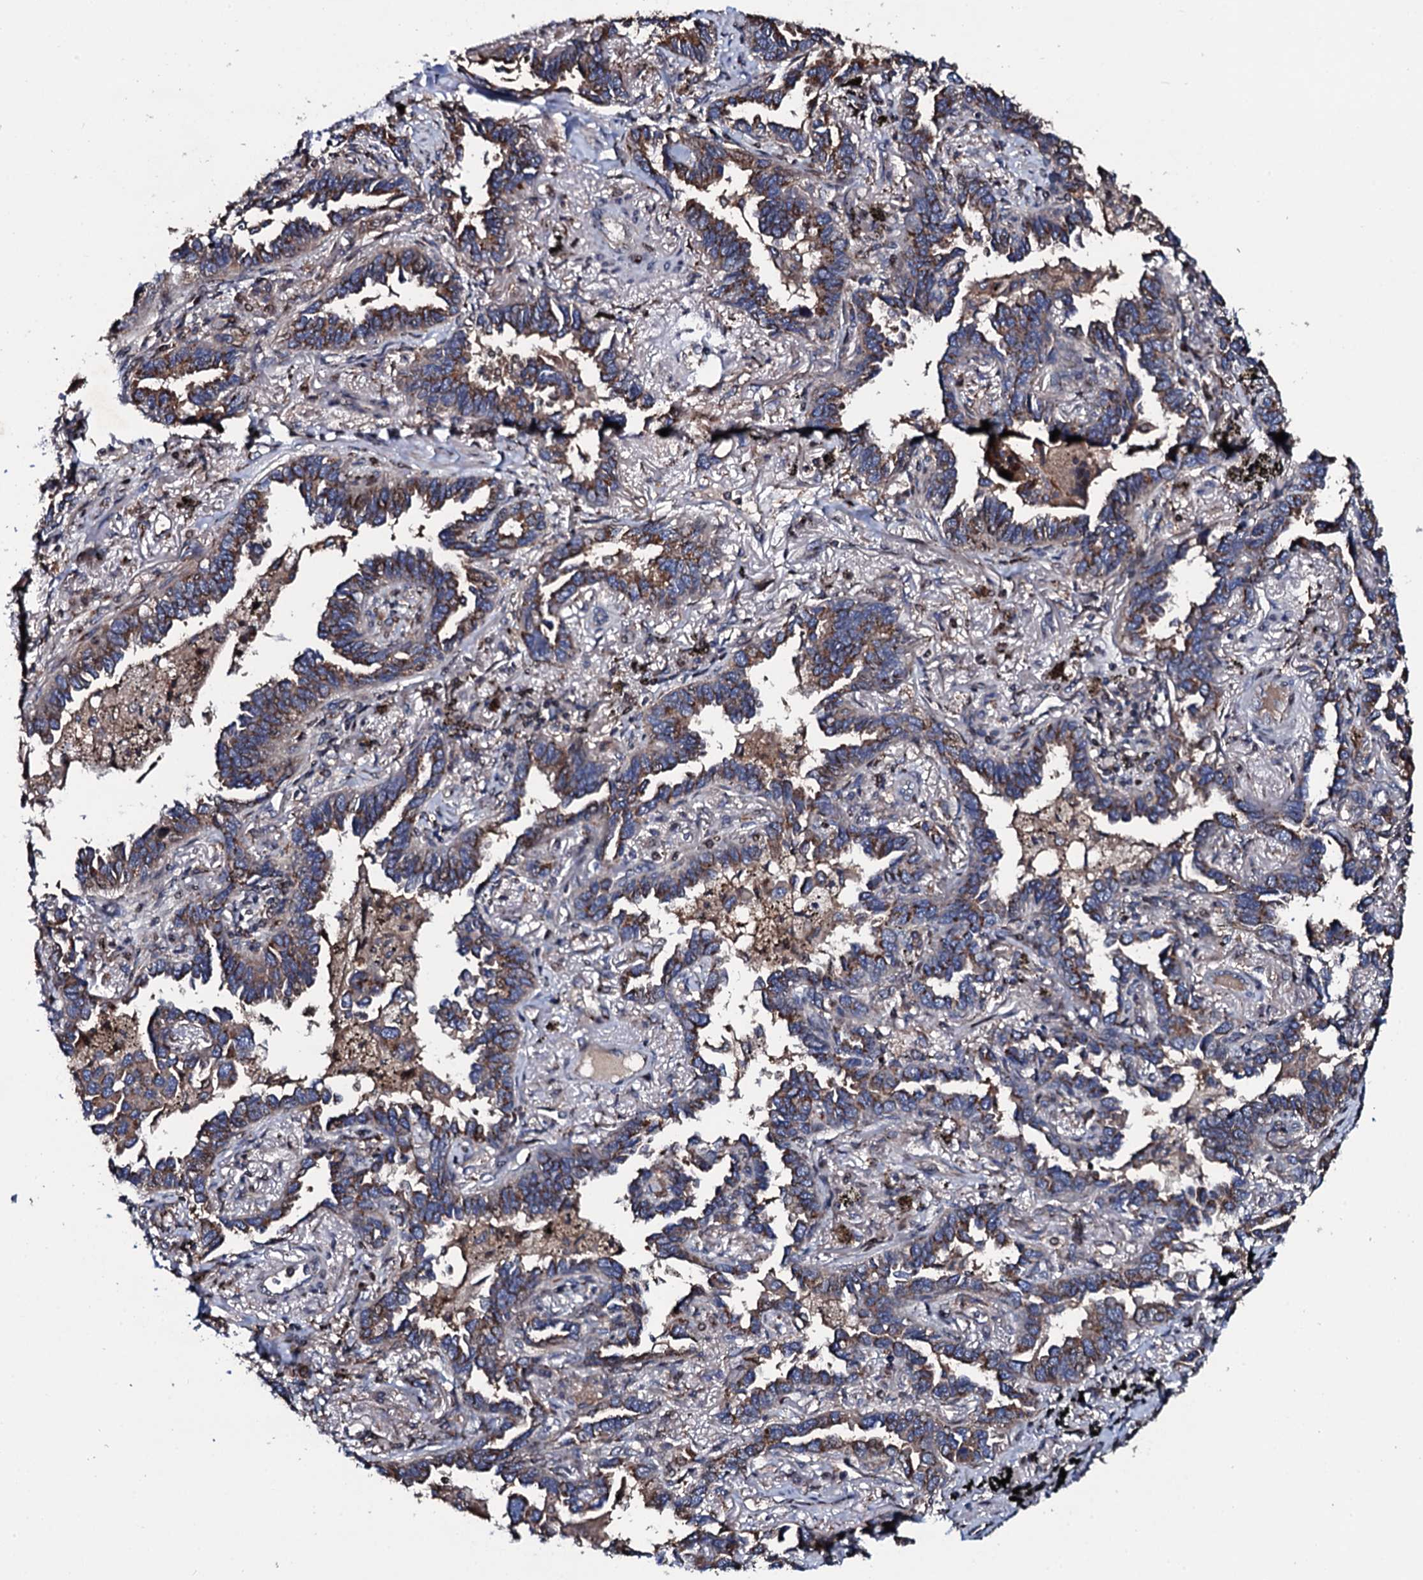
{"staining": {"intensity": "moderate", "quantity": ">75%", "location": "cytoplasmic/membranous"}, "tissue": "lung cancer", "cell_type": "Tumor cells", "image_type": "cancer", "snomed": [{"axis": "morphology", "description": "Adenocarcinoma, NOS"}, {"axis": "topography", "description": "Lung"}], "caption": "An immunohistochemistry micrograph of neoplastic tissue is shown. Protein staining in brown highlights moderate cytoplasmic/membranous positivity in lung cancer within tumor cells. The staining is performed using DAB (3,3'-diaminobenzidine) brown chromogen to label protein expression. The nuclei are counter-stained blue using hematoxylin.", "gene": "PLET1", "patient": {"sex": "male", "age": 67}}